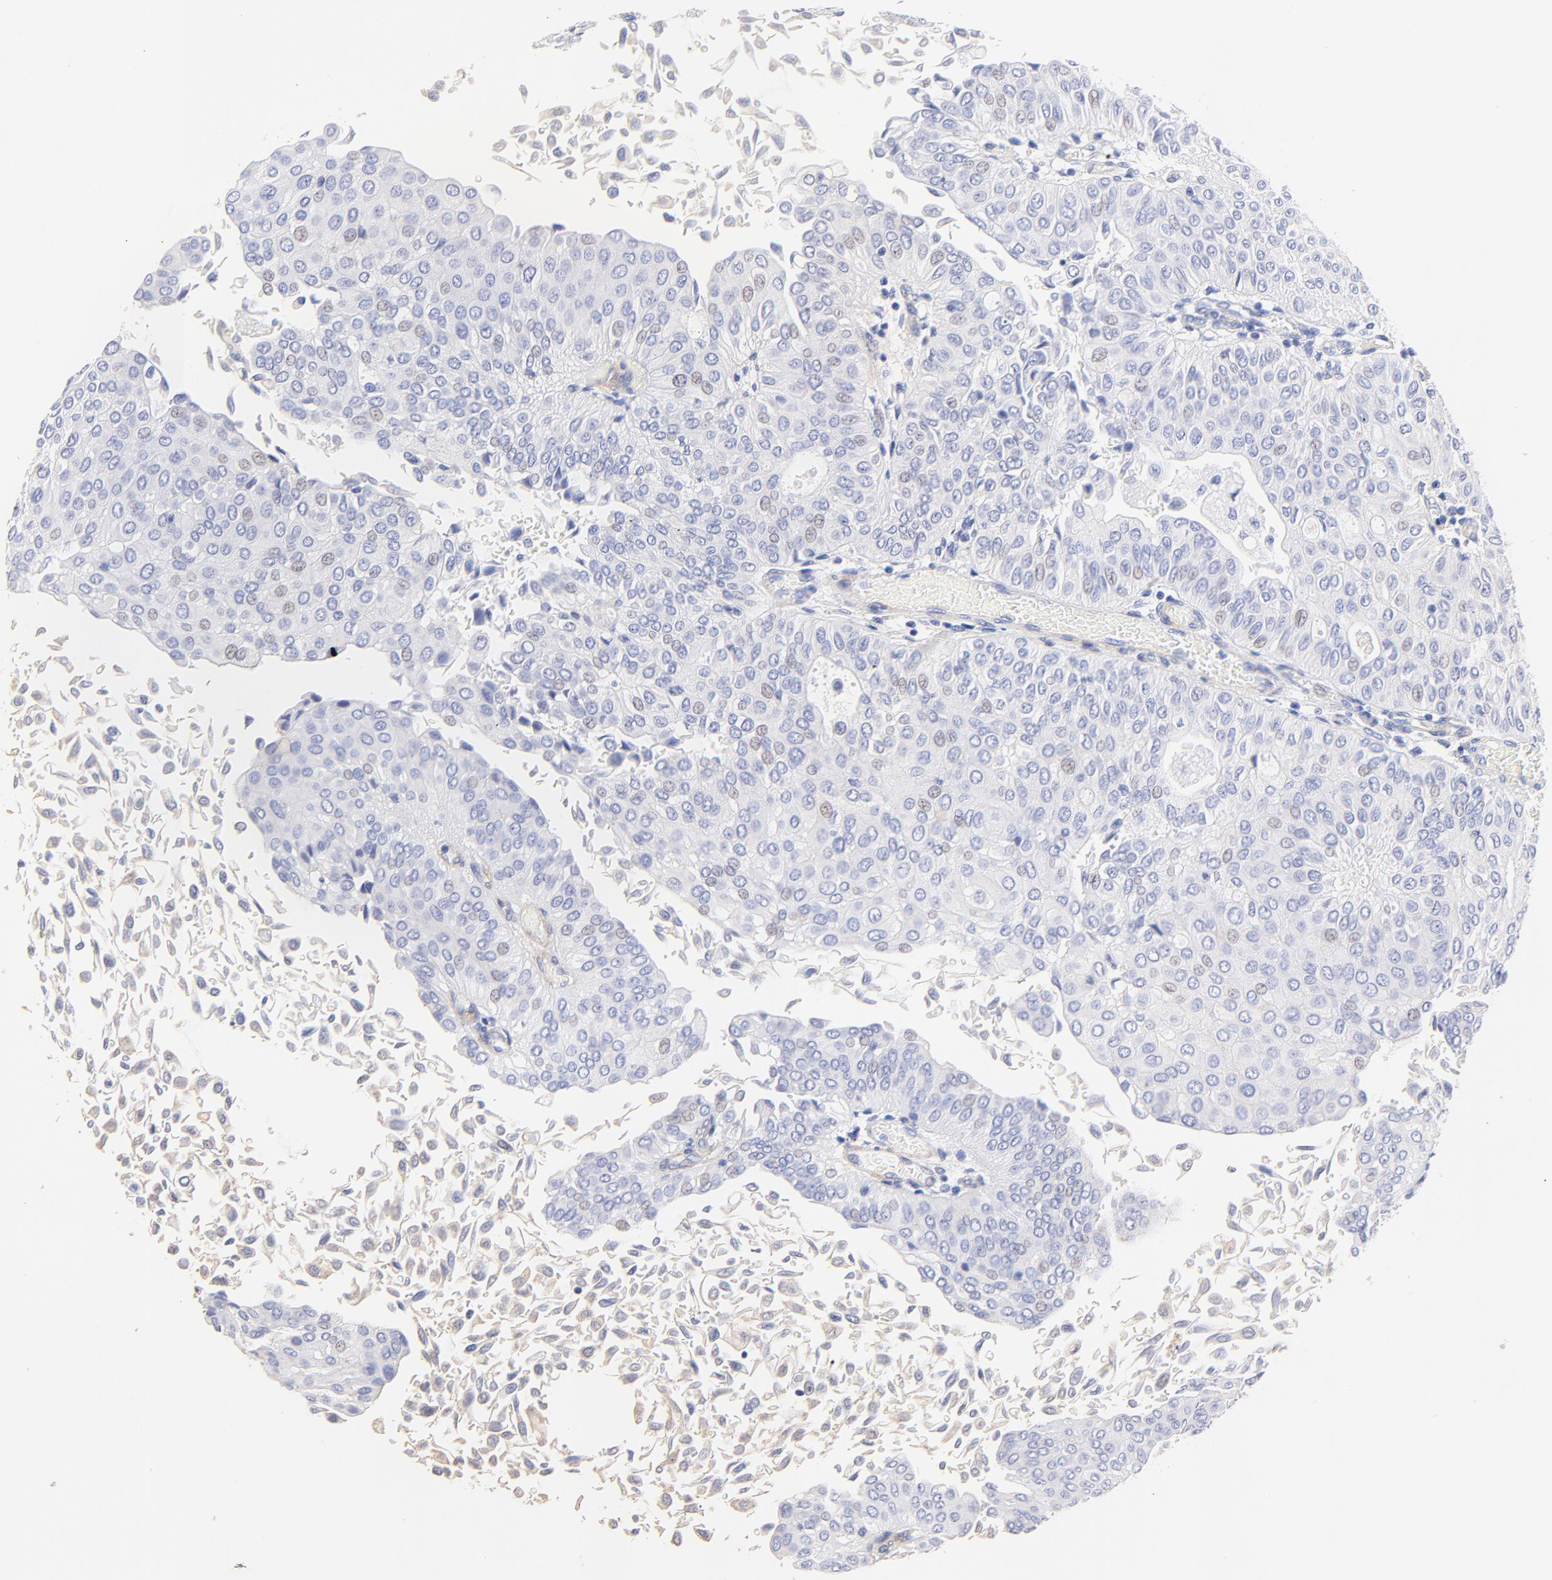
{"staining": {"intensity": "weak", "quantity": "<25%", "location": "cytoplasmic/membranous,nuclear"}, "tissue": "urothelial cancer", "cell_type": "Tumor cells", "image_type": "cancer", "snomed": [{"axis": "morphology", "description": "Urothelial carcinoma, Low grade"}, {"axis": "topography", "description": "Urinary bladder"}], "caption": "Immunohistochemistry (IHC) histopathology image of neoplastic tissue: human urothelial cancer stained with DAB (3,3'-diaminobenzidine) exhibits no significant protein staining in tumor cells. (Stains: DAB IHC with hematoxylin counter stain, Microscopy: brightfield microscopy at high magnification).", "gene": "ACTRT1", "patient": {"sex": "male", "age": 64}}